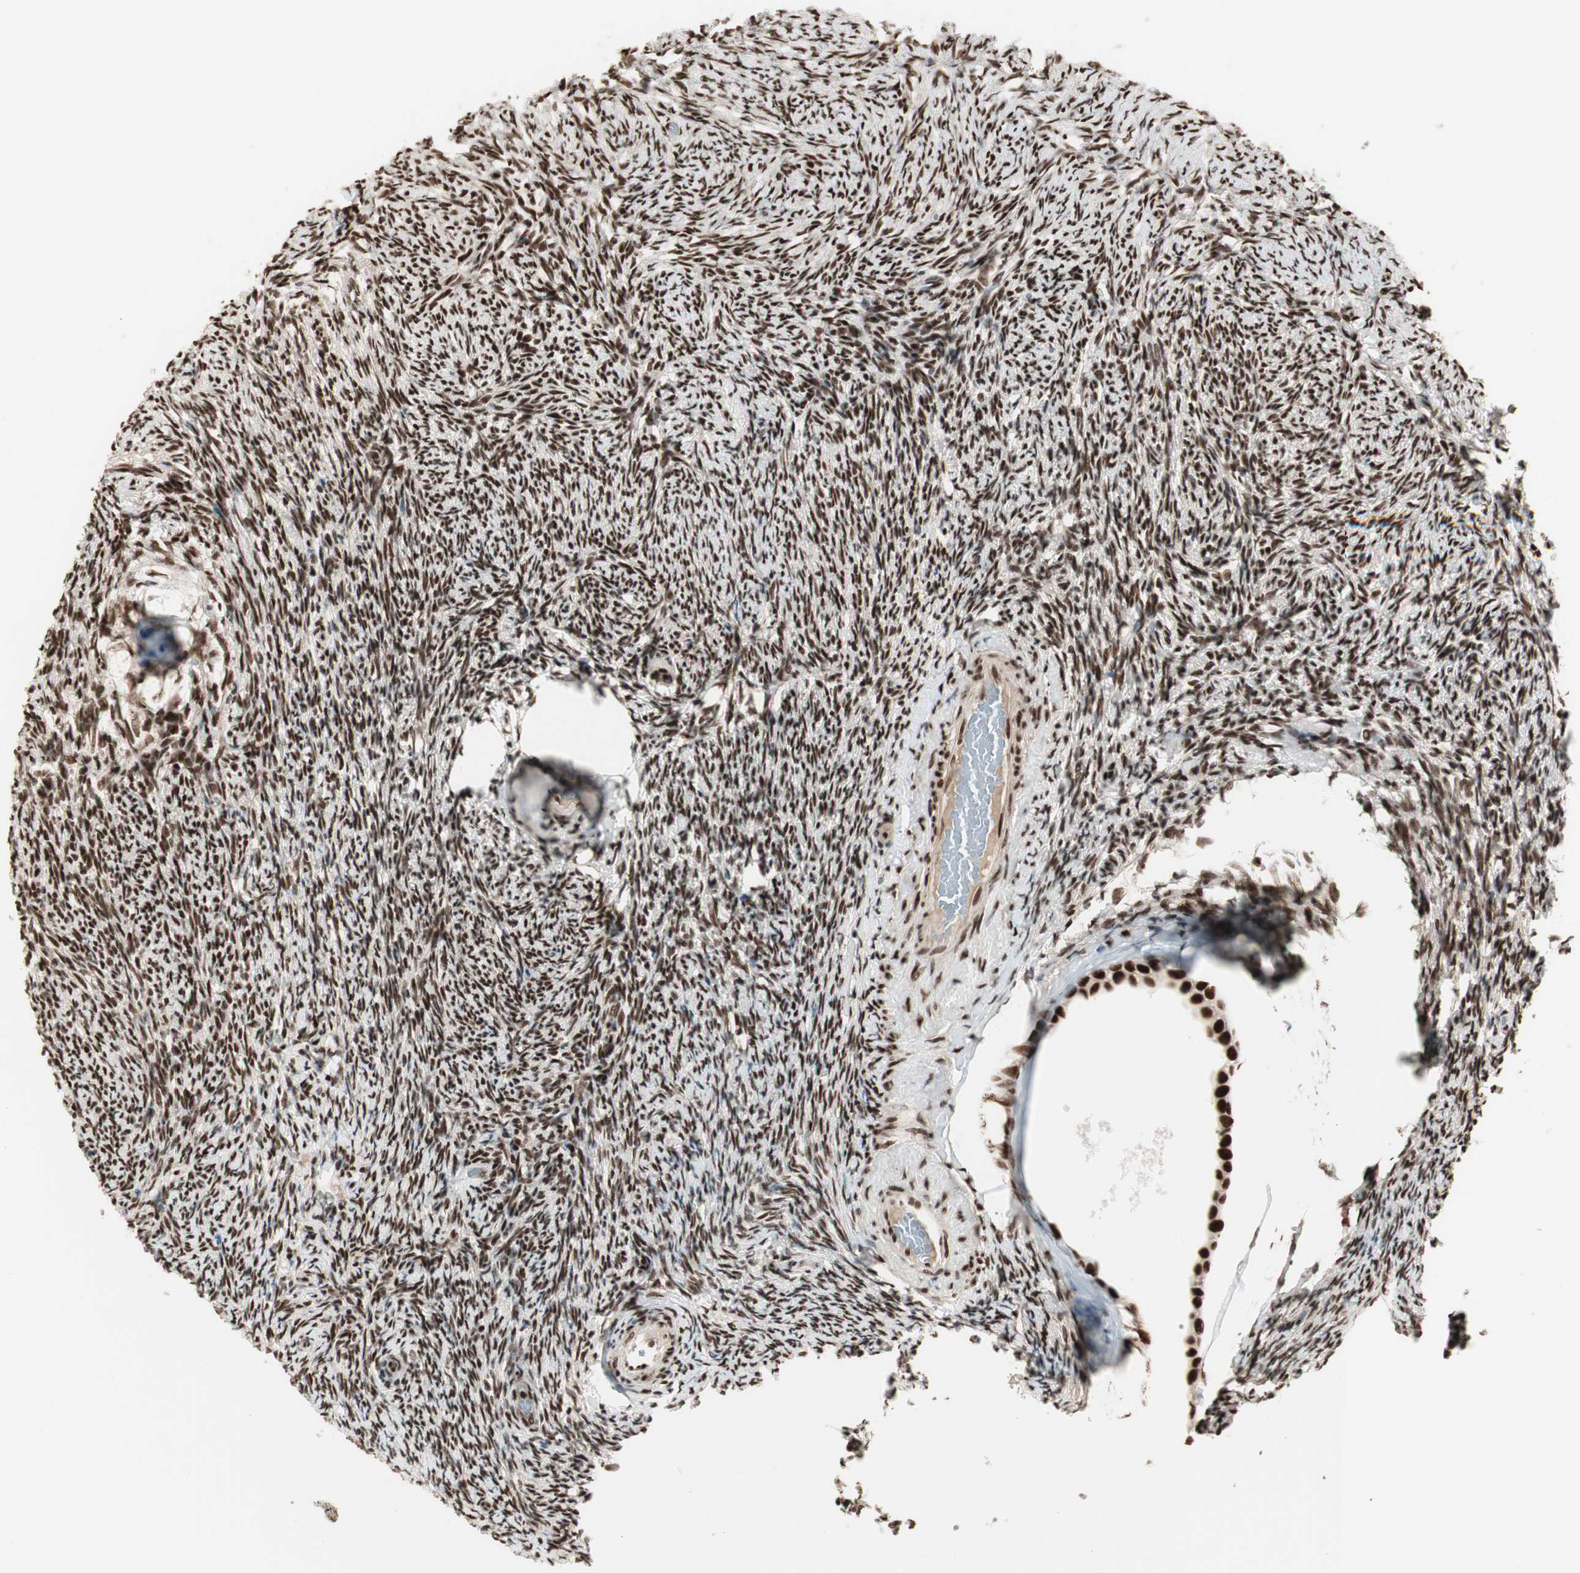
{"staining": {"intensity": "strong", "quantity": ">75%", "location": "nuclear"}, "tissue": "ovary", "cell_type": "Follicle cells", "image_type": "normal", "snomed": [{"axis": "morphology", "description": "Normal tissue, NOS"}, {"axis": "topography", "description": "Ovary"}], "caption": "Human ovary stained with a brown dye reveals strong nuclear positive positivity in approximately >75% of follicle cells.", "gene": "HEXIM1", "patient": {"sex": "female", "age": 60}}